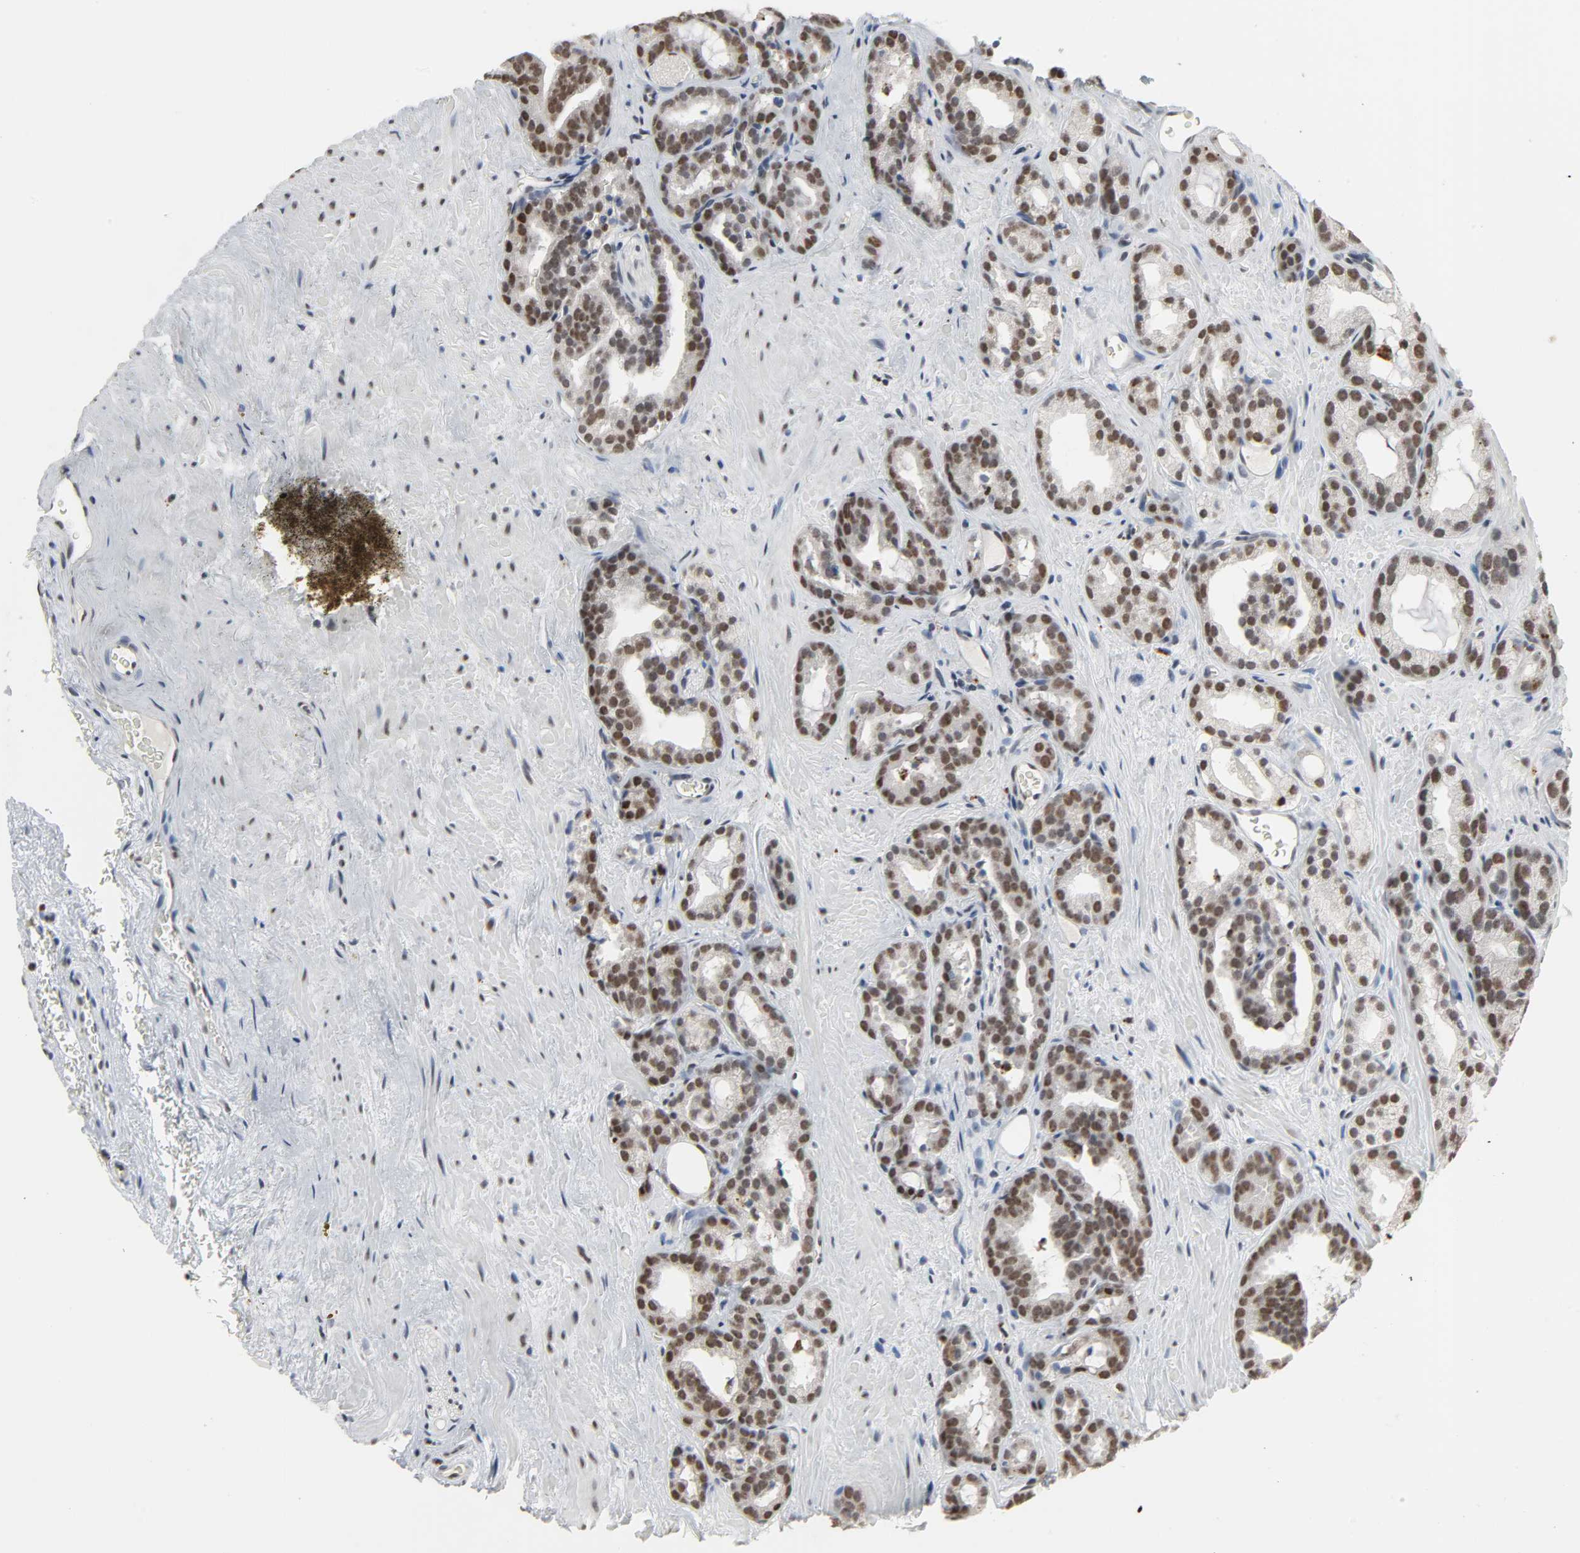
{"staining": {"intensity": "moderate", "quantity": ">75%", "location": "nuclear"}, "tissue": "prostate cancer", "cell_type": "Tumor cells", "image_type": "cancer", "snomed": [{"axis": "morphology", "description": "Adenocarcinoma, Low grade"}, {"axis": "topography", "description": "Prostate"}], "caption": "An immunohistochemistry (IHC) micrograph of tumor tissue is shown. Protein staining in brown highlights moderate nuclear positivity in prostate cancer within tumor cells.", "gene": "DAZAP1", "patient": {"sex": "male", "age": 63}}